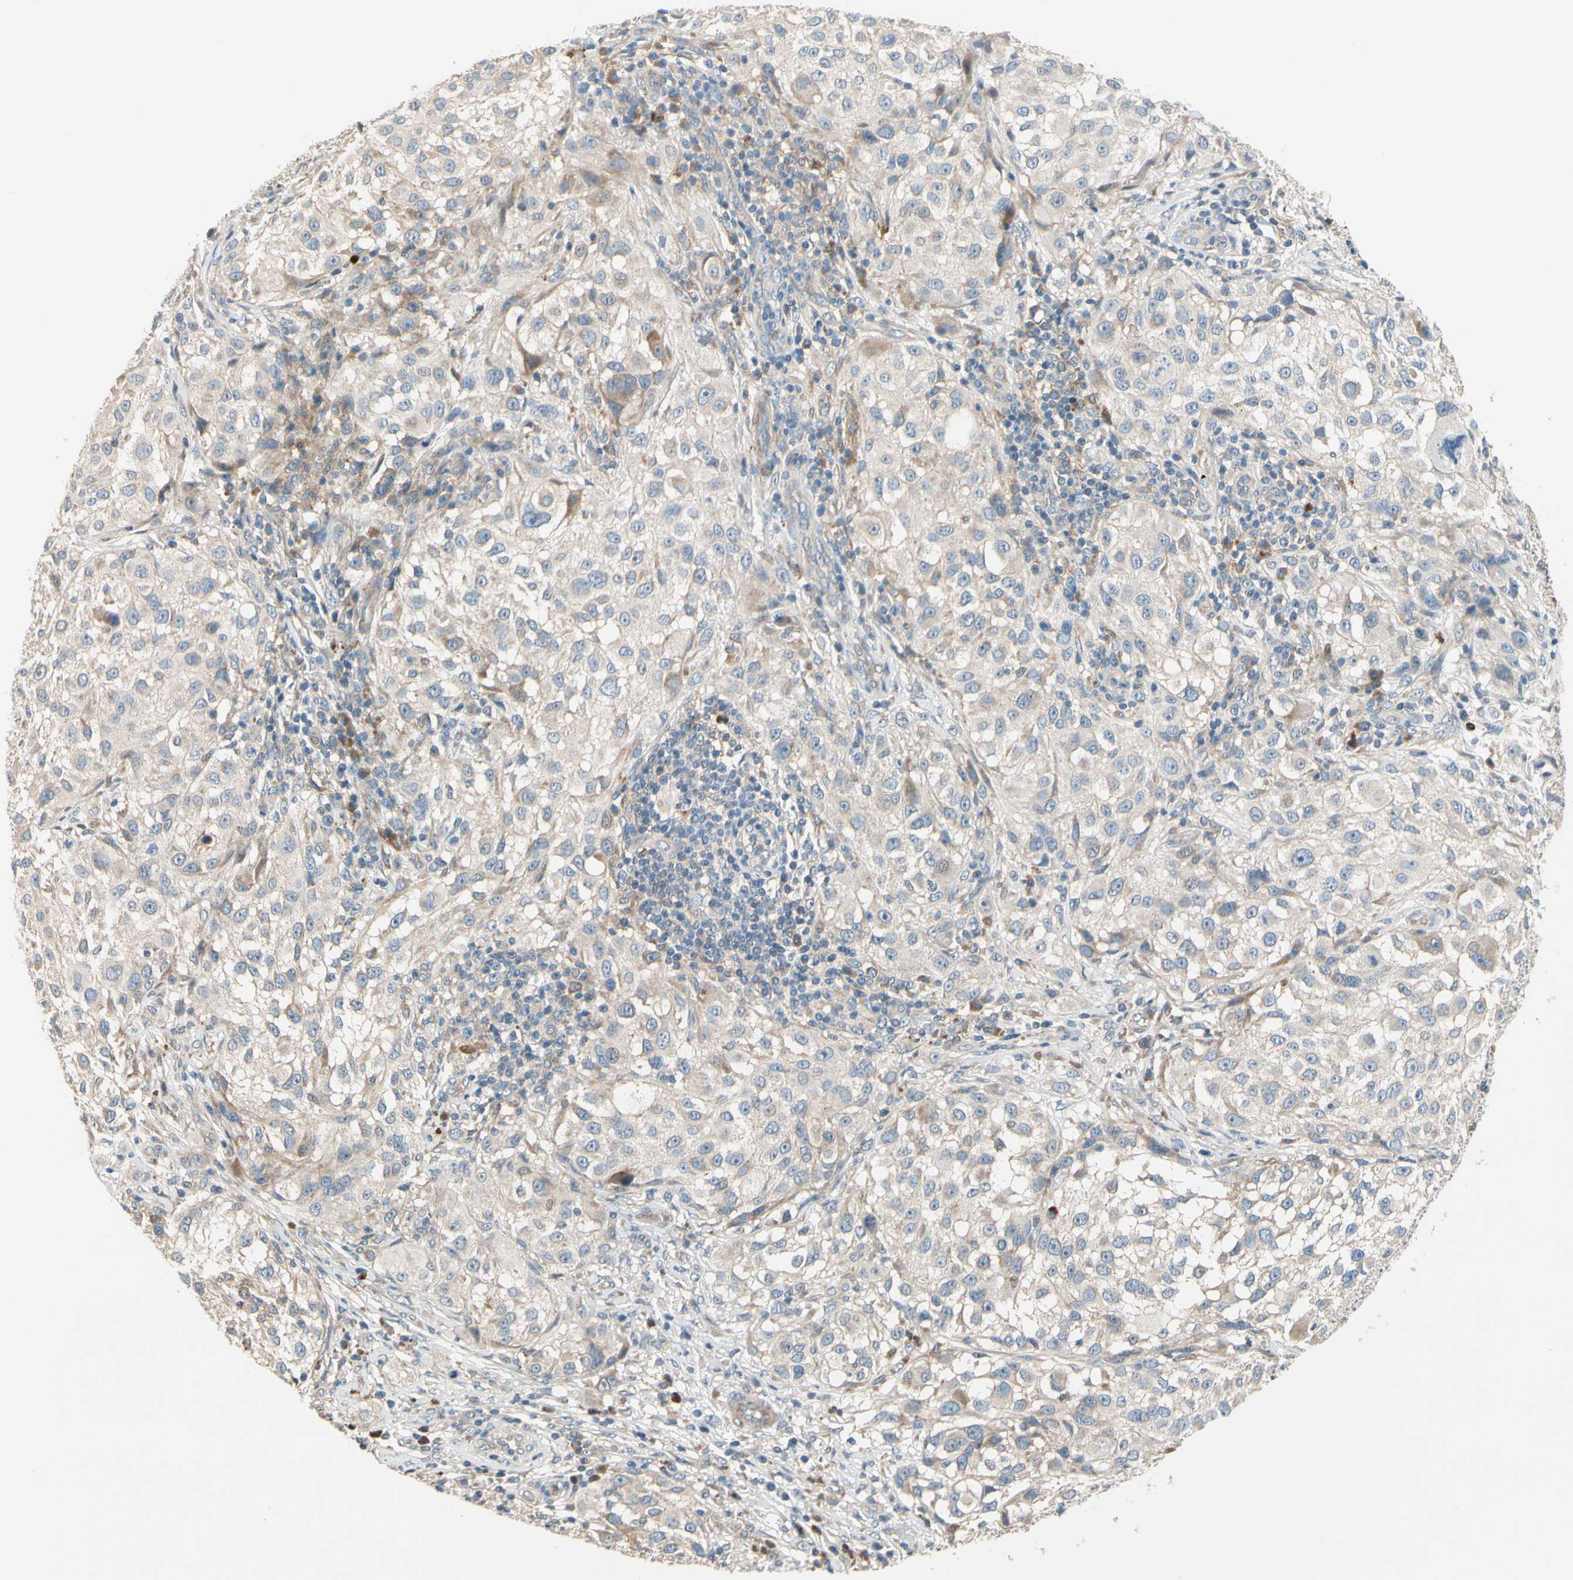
{"staining": {"intensity": "moderate", "quantity": "<25%", "location": "cytoplasmic/membranous"}, "tissue": "melanoma", "cell_type": "Tumor cells", "image_type": "cancer", "snomed": [{"axis": "morphology", "description": "Necrosis, NOS"}, {"axis": "morphology", "description": "Malignant melanoma, NOS"}, {"axis": "topography", "description": "Skin"}], "caption": "DAB immunohistochemical staining of malignant melanoma shows moderate cytoplasmic/membranous protein expression in about <25% of tumor cells.", "gene": "SIGLEC5", "patient": {"sex": "female", "age": 87}}